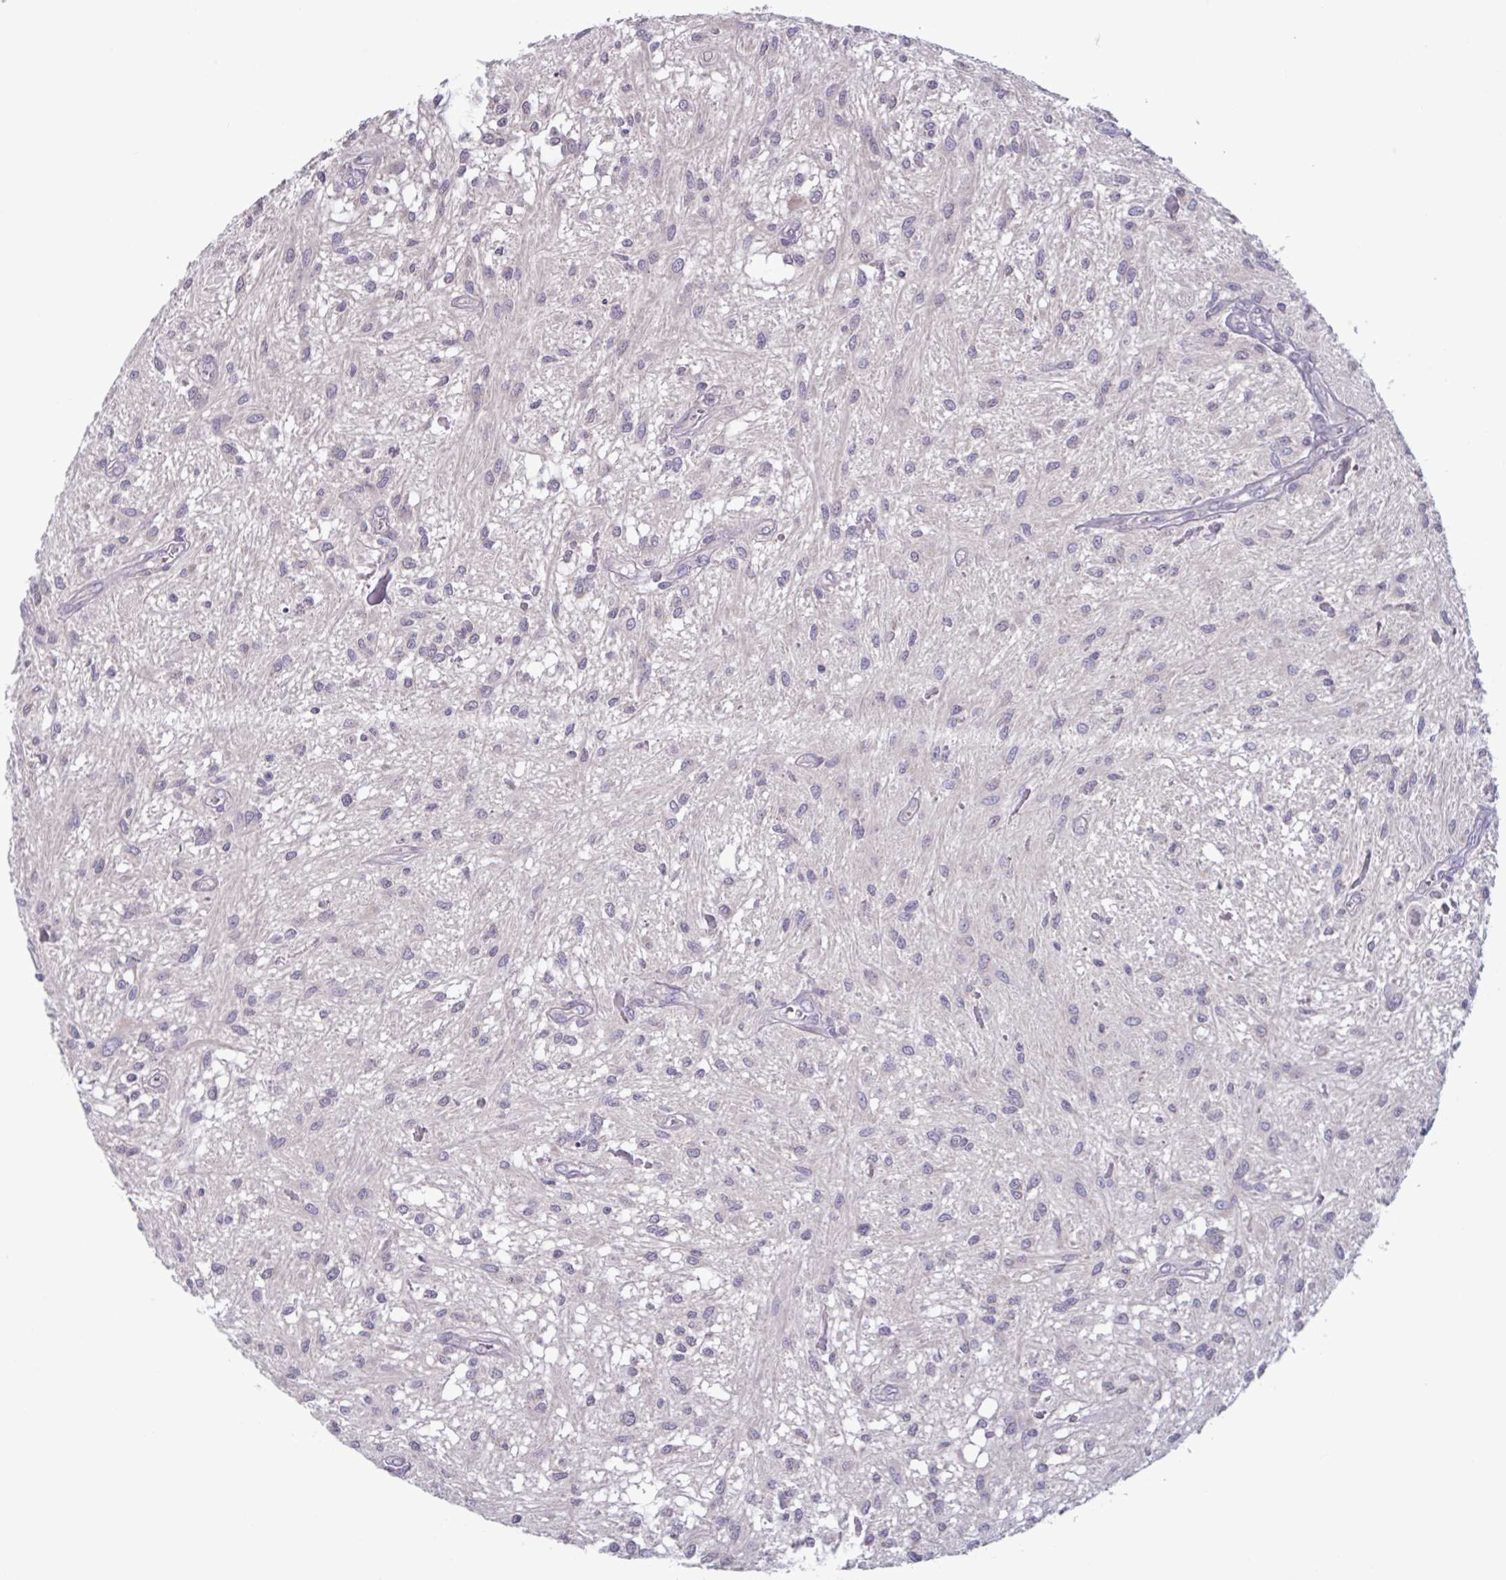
{"staining": {"intensity": "negative", "quantity": "none", "location": "none"}, "tissue": "glioma", "cell_type": "Tumor cells", "image_type": "cancer", "snomed": [{"axis": "morphology", "description": "Glioma, malignant, Low grade"}, {"axis": "topography", "description": "Cerebellum"}], "caption": "Tumor cells are negative for protein expression in human glioma.", "gene": "CD1E", "patient": {"sex": "female", "age": 14}}